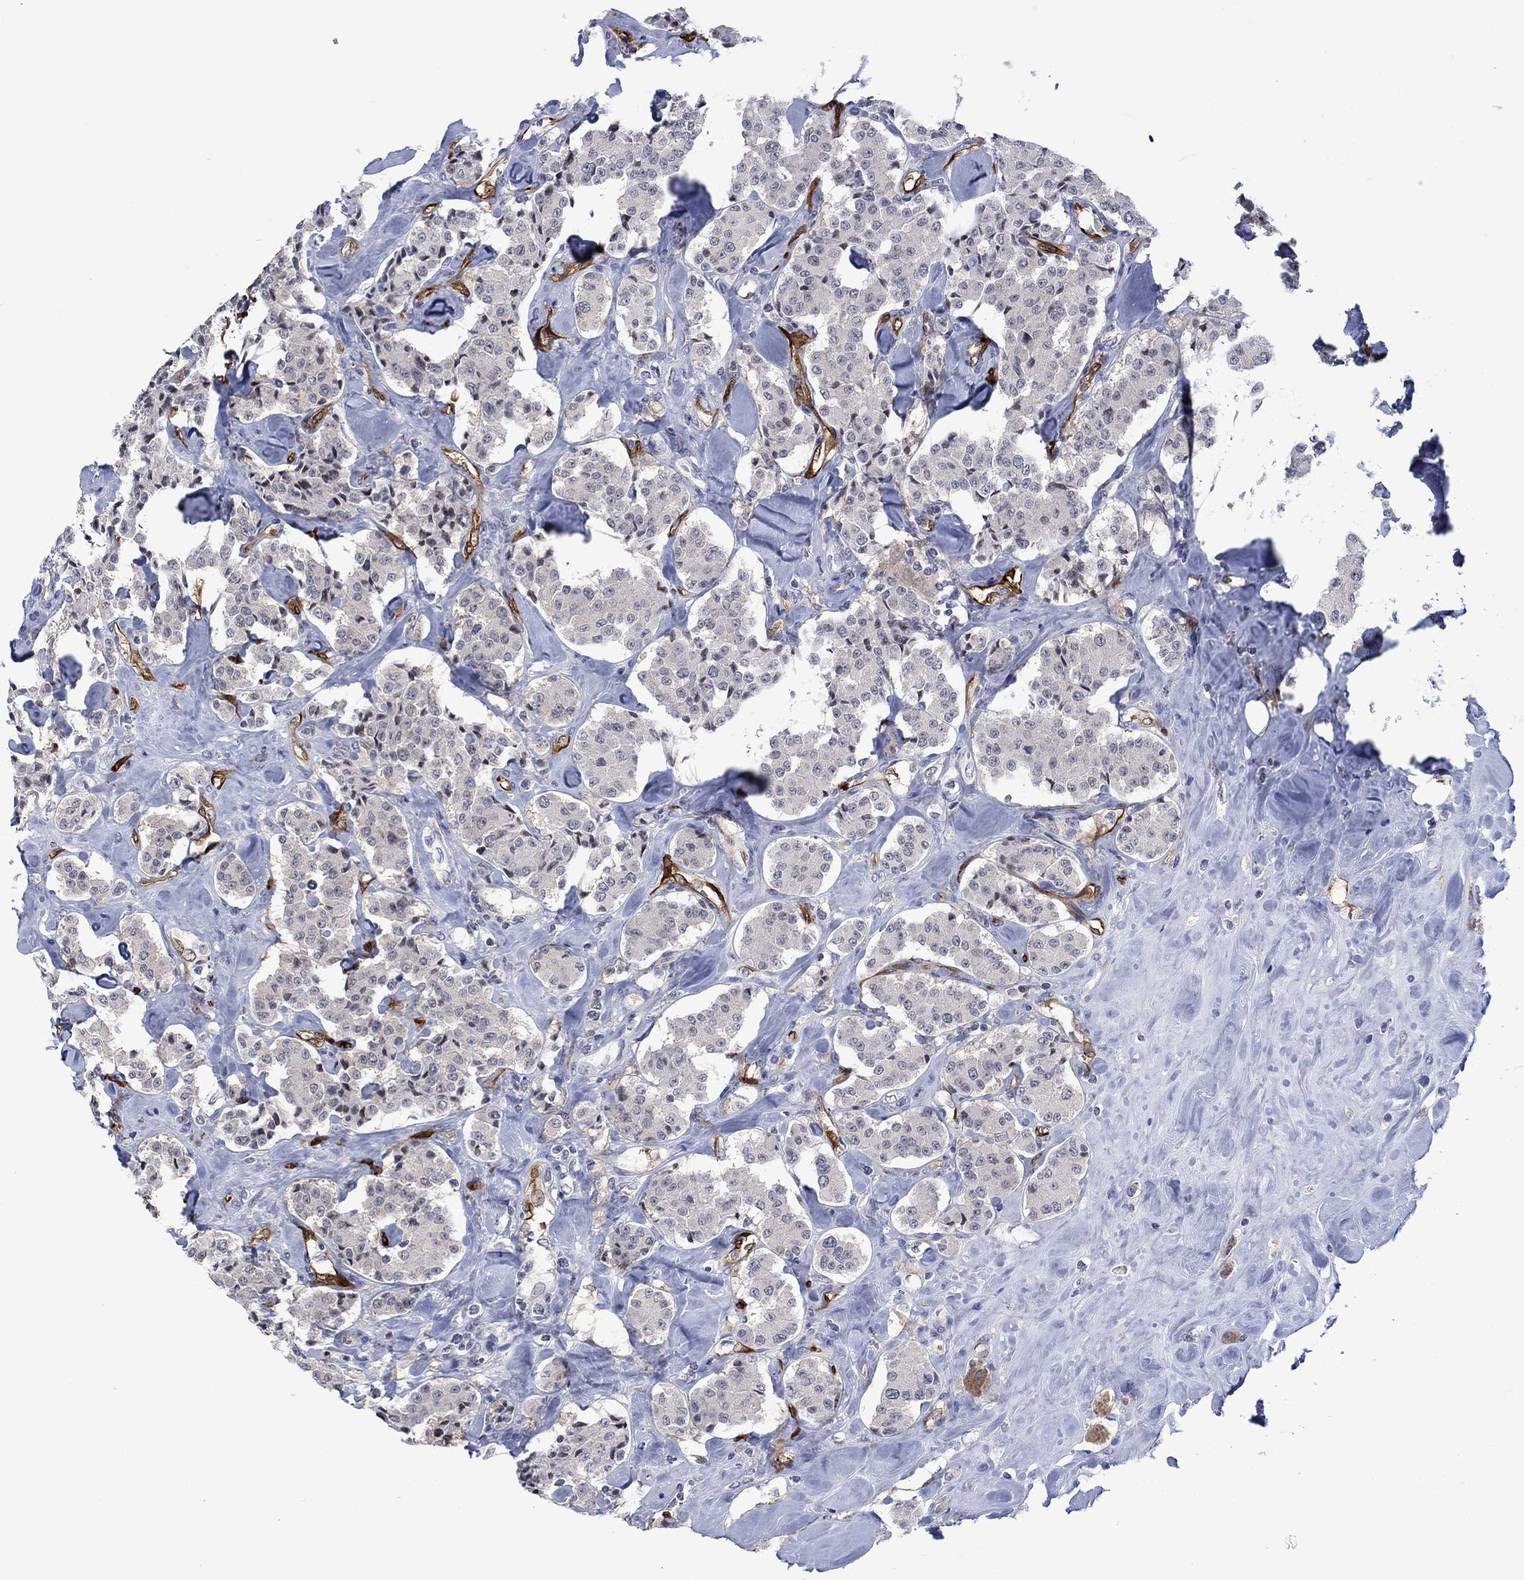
{"staining": {"intensity": "negative", "quantity": "none", "location": "none"}, "tissue": "carcinoid", "cell_type": "Tumor cells", "image_type": "cancer", "snomed": [{"axis": "morphology", "description": "Carcinoid, malignant, NOS"}, {"axis": "topography", "description": "Pancreas"}], "caption": "The immunohistochemistry photomicrograph has no significant positivity in tumor cells of malignant carcinoid tissue. Nuclei are stained in blue.", "gene": "AGL", "patient": {"sex": "male", "age": 41}}